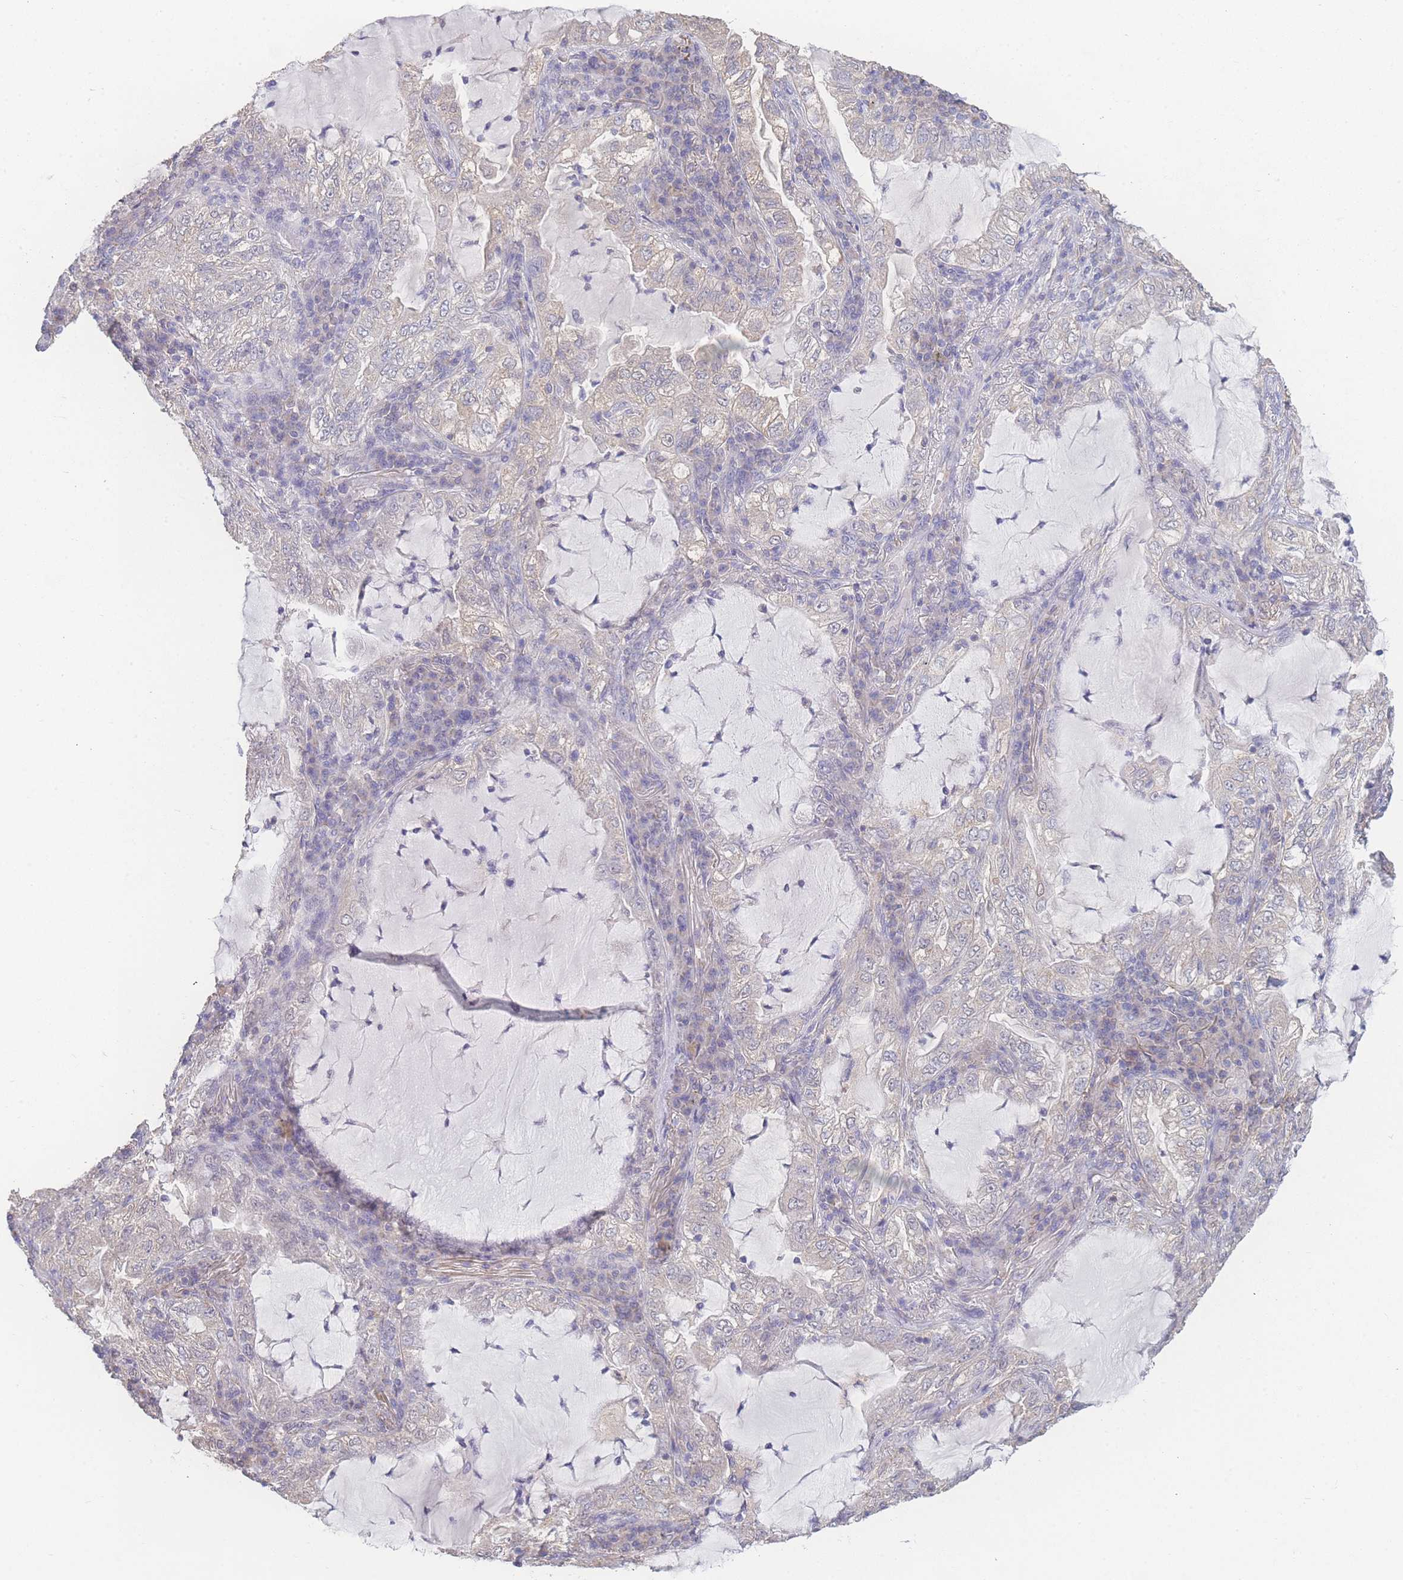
{"staining": {"intensity": "negative", "quantity": "none", "location": "none"}, "tissue": "lung cancer", "cell_type": "Tumor cells", "image_type": "cancer", "snomed": [{"axis": "morphology", "description": "Adenocarcinoma, NOS"}, {"axis": "topography", "description": "Lung"}], "caption": "The IHC image has no significant positivity in tumor cells of lung cancer tissue.", "gene": "GIPR", "patient": {"sex": "female", "age": 73}}